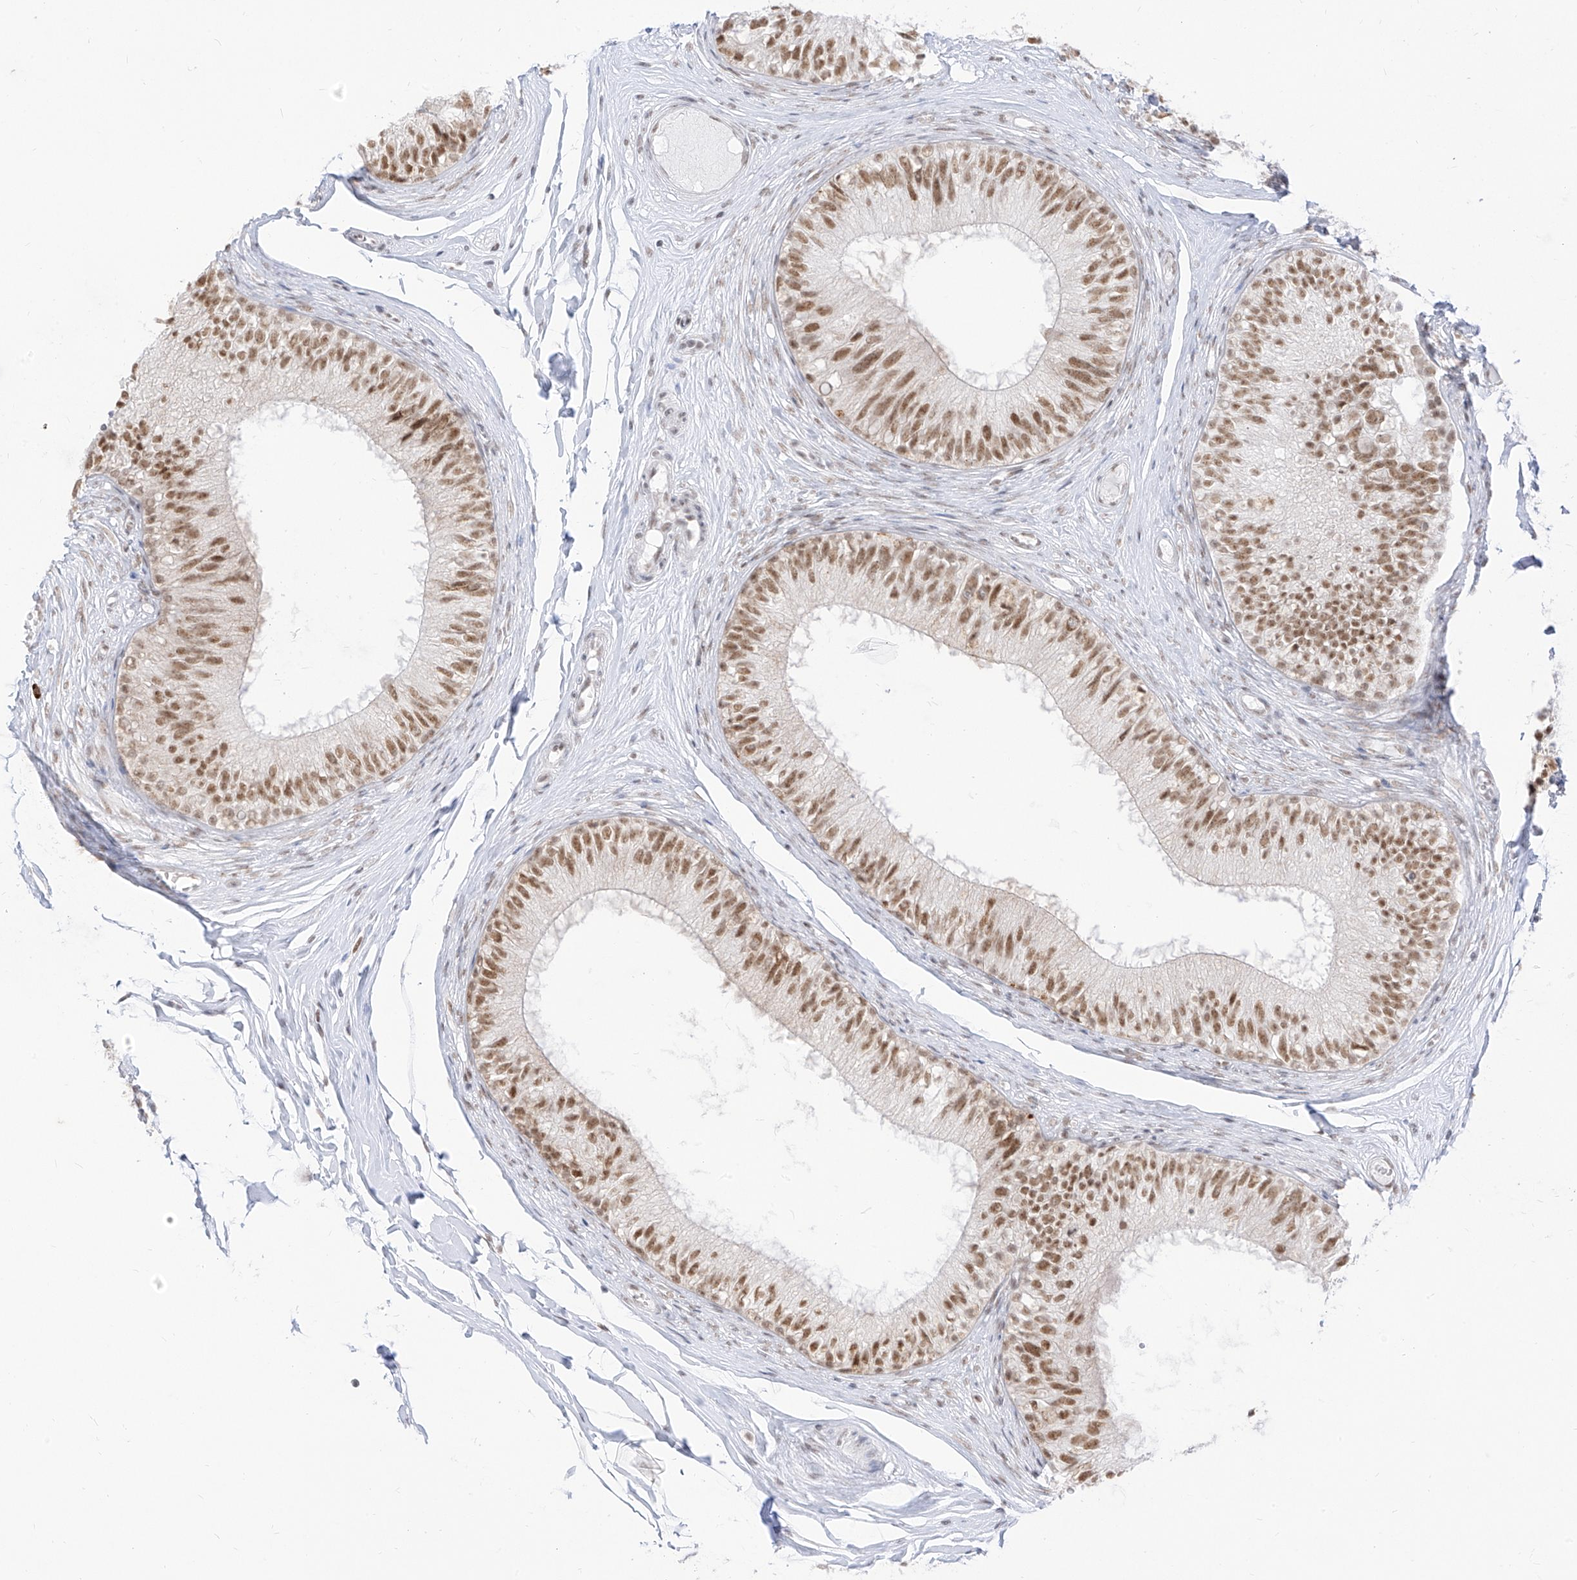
{"staining": {"intensity": "moderate", "quantity": ">75%", "location": "nuclear"}, "tissue": "epididymis", "cell_type": "Glandular cells", "image_type": "normal", "snomed": [{"axis": "morphology", "description": "Normal tissue, NOS"}, {"axis": "morphology", "description": "Seminoma in situ"}, {"axis": "topography", "description": "Testis"}, {"axis": "topography", "description": "Epididymis"}], "caption": "This photomicrograph displays immunohistochemistry staining of normal epididymis, with medium moderate nuclear expression in approximately >75% of glandular cells.", "gene": "SUPT5H", "patient": {"sex": "male", "age": 28}}